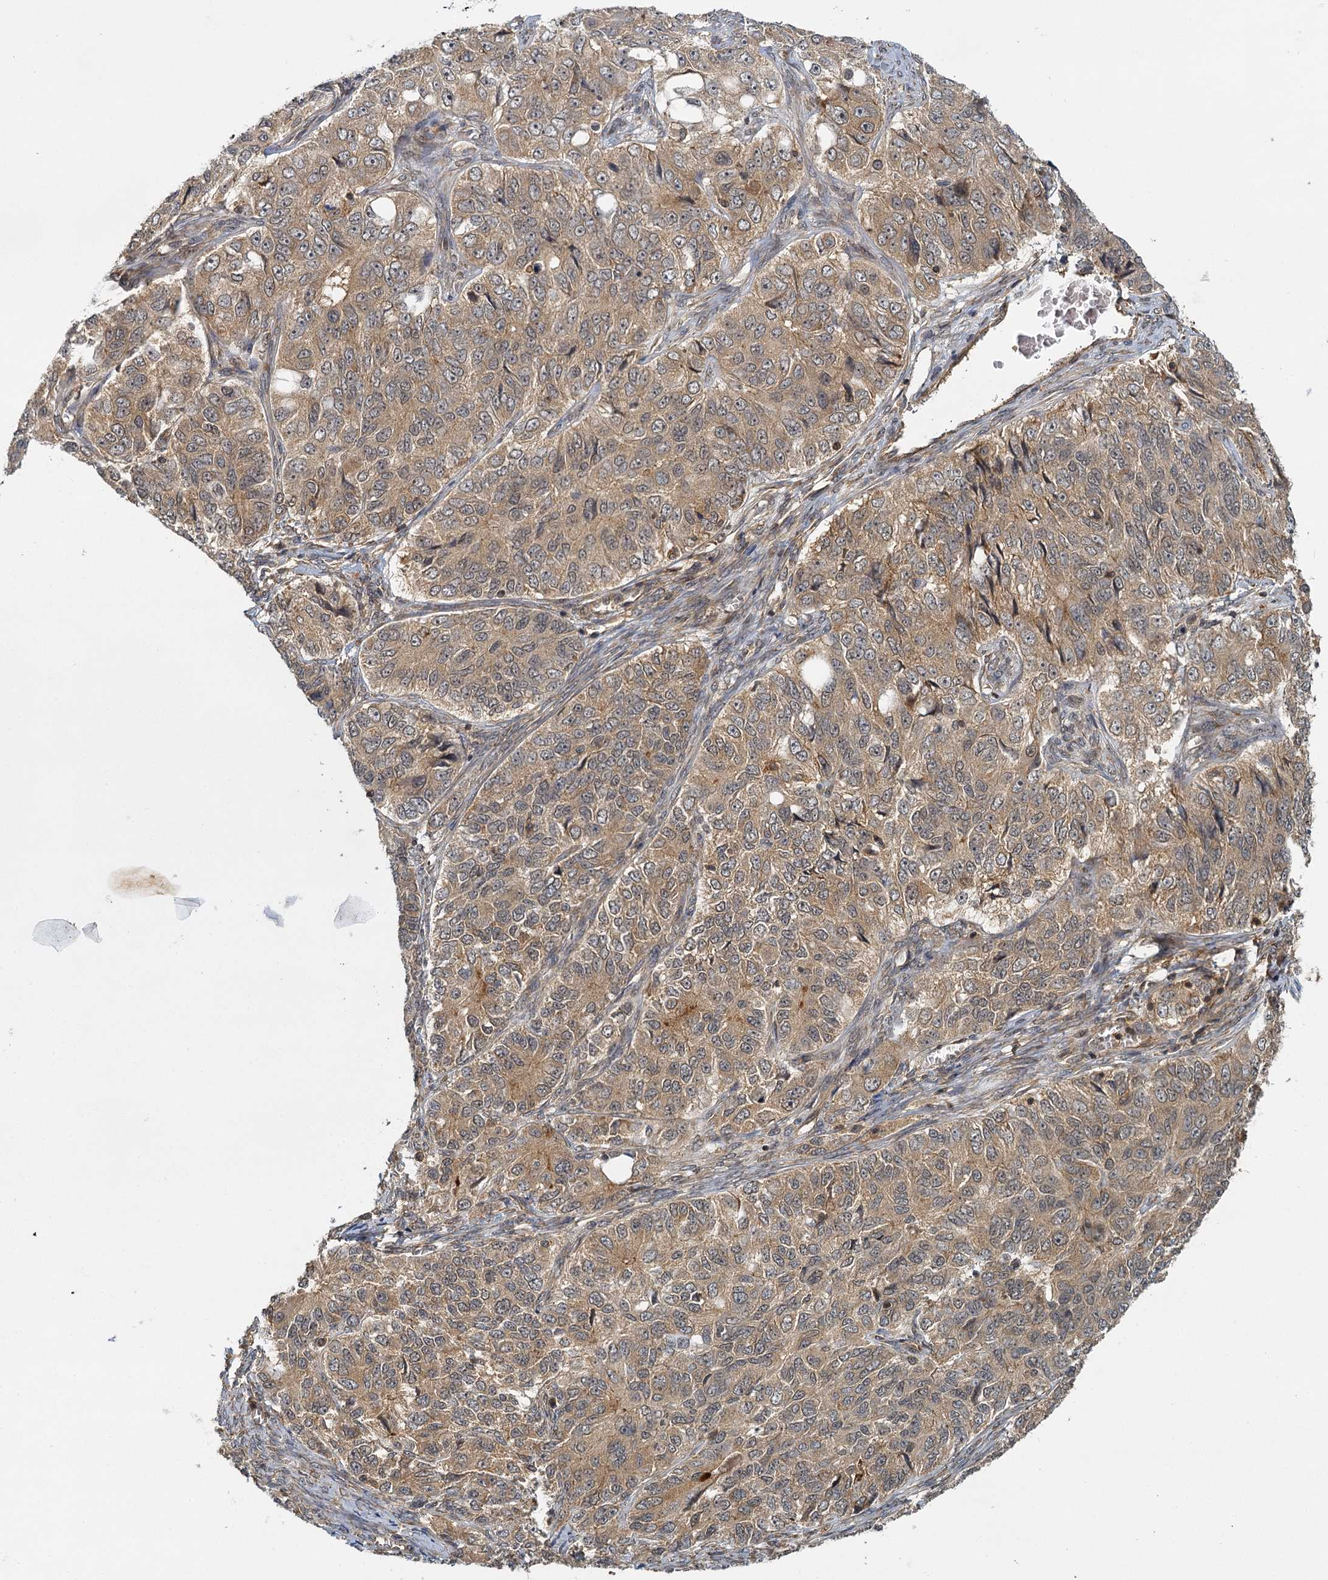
{"staining": {"intensity": "moderate", "quantity": ">75%", "location": "cytoplasmic/membranous"}, "tissue": "ovarian cancer", "cell_type": "Tumor cells", "image_type": "cancer", "snomed": [{"axis": "morphology", "description": "Carcinoma, endometroid"}, {"axis": "topography", "description": "Ovary"}], "caption": "Ovarian cancer stained with DAB (3,3'-diaminobenzidine) immunohistochemistry demonstrates medium levels of moderate cytoplasmic/membranous expression in about >75% of tumor cells.", "gene": "ZNF549", "patient": {"sex": "female", "age": 51}}